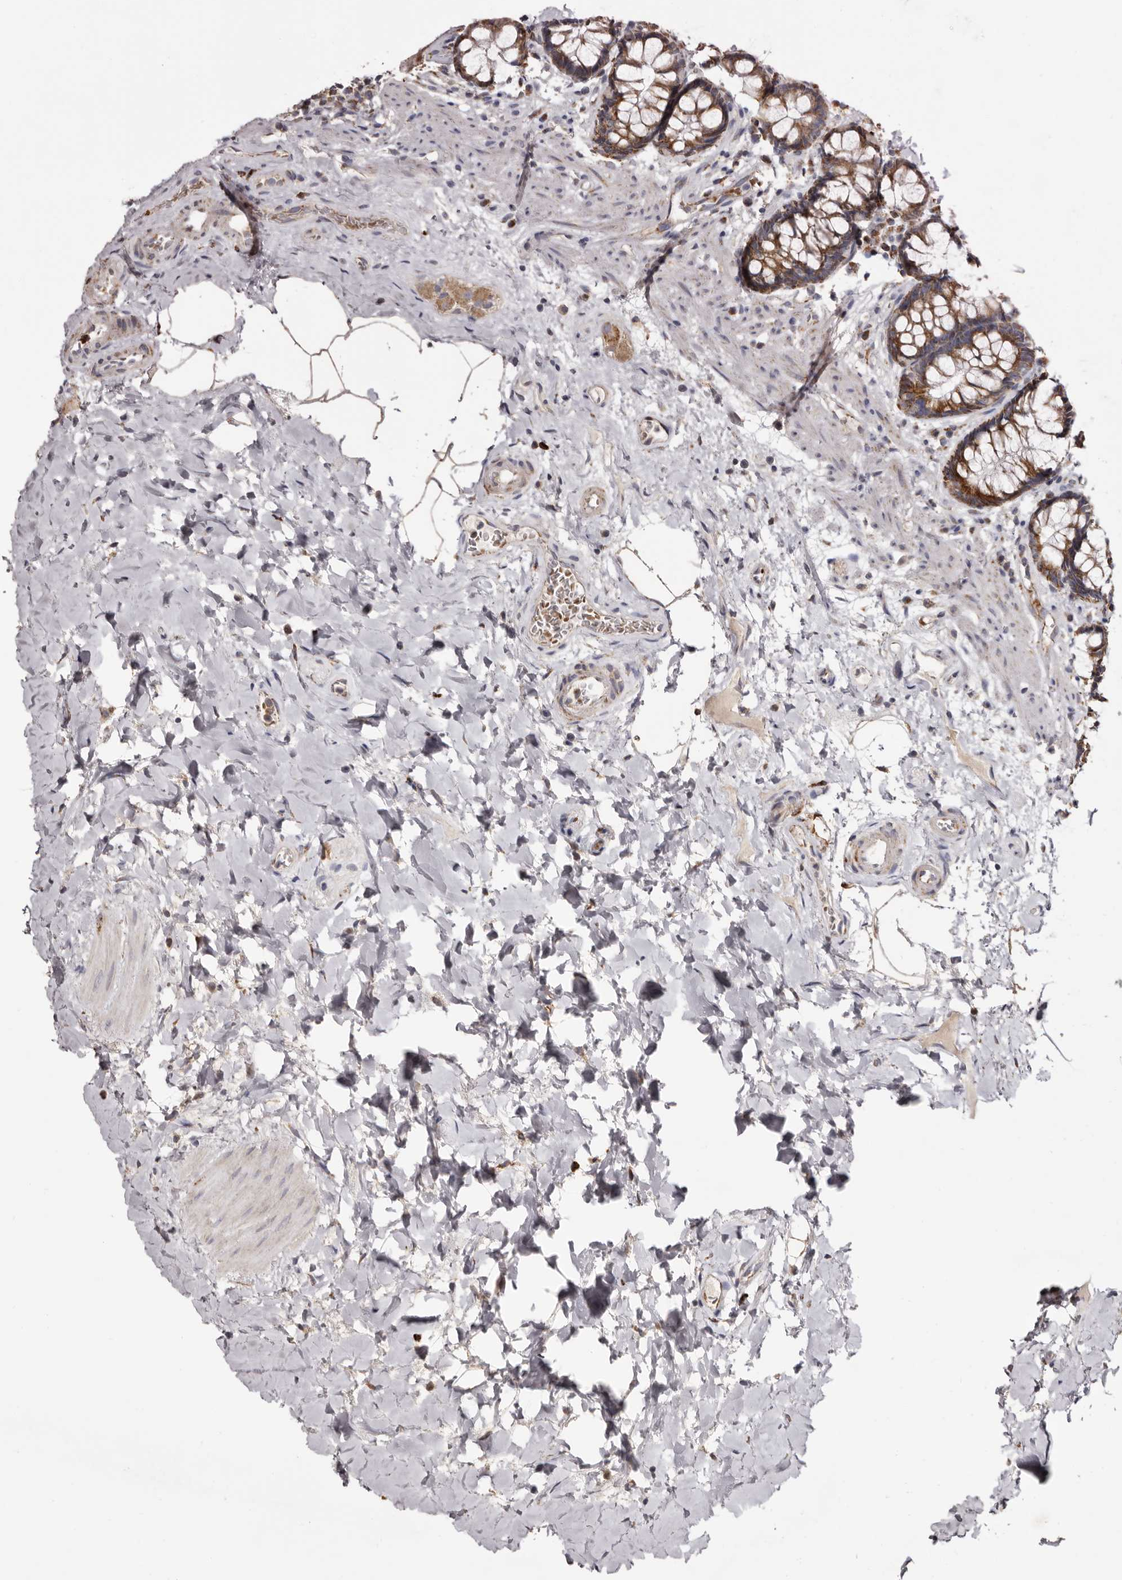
{"staining": {"intensity": "moderate", "quantity": ">75%", "location": "cytoplasmic/membranous"}, "tissue": "rectum", "cell_type": "Glandular cells", "image_type": "normal", "snomed": [{"axis": "morphology", "description": "Normal tissue, NOS"}, {"axis": "topography", "description": "Rectum"}], "caption": "The image exhibits staining of benign rectum, revealing moderate cytoplasmic/membranous protein expression (brown color) within glandular cells. (Stains: DAB (3,3'-diaminobenzidine) in brown, nuclei in blue, Microscopy: brightfield microscopy at high magnification).", "gene": "MECR", "patient": {"sex": "male", "age": 64}}